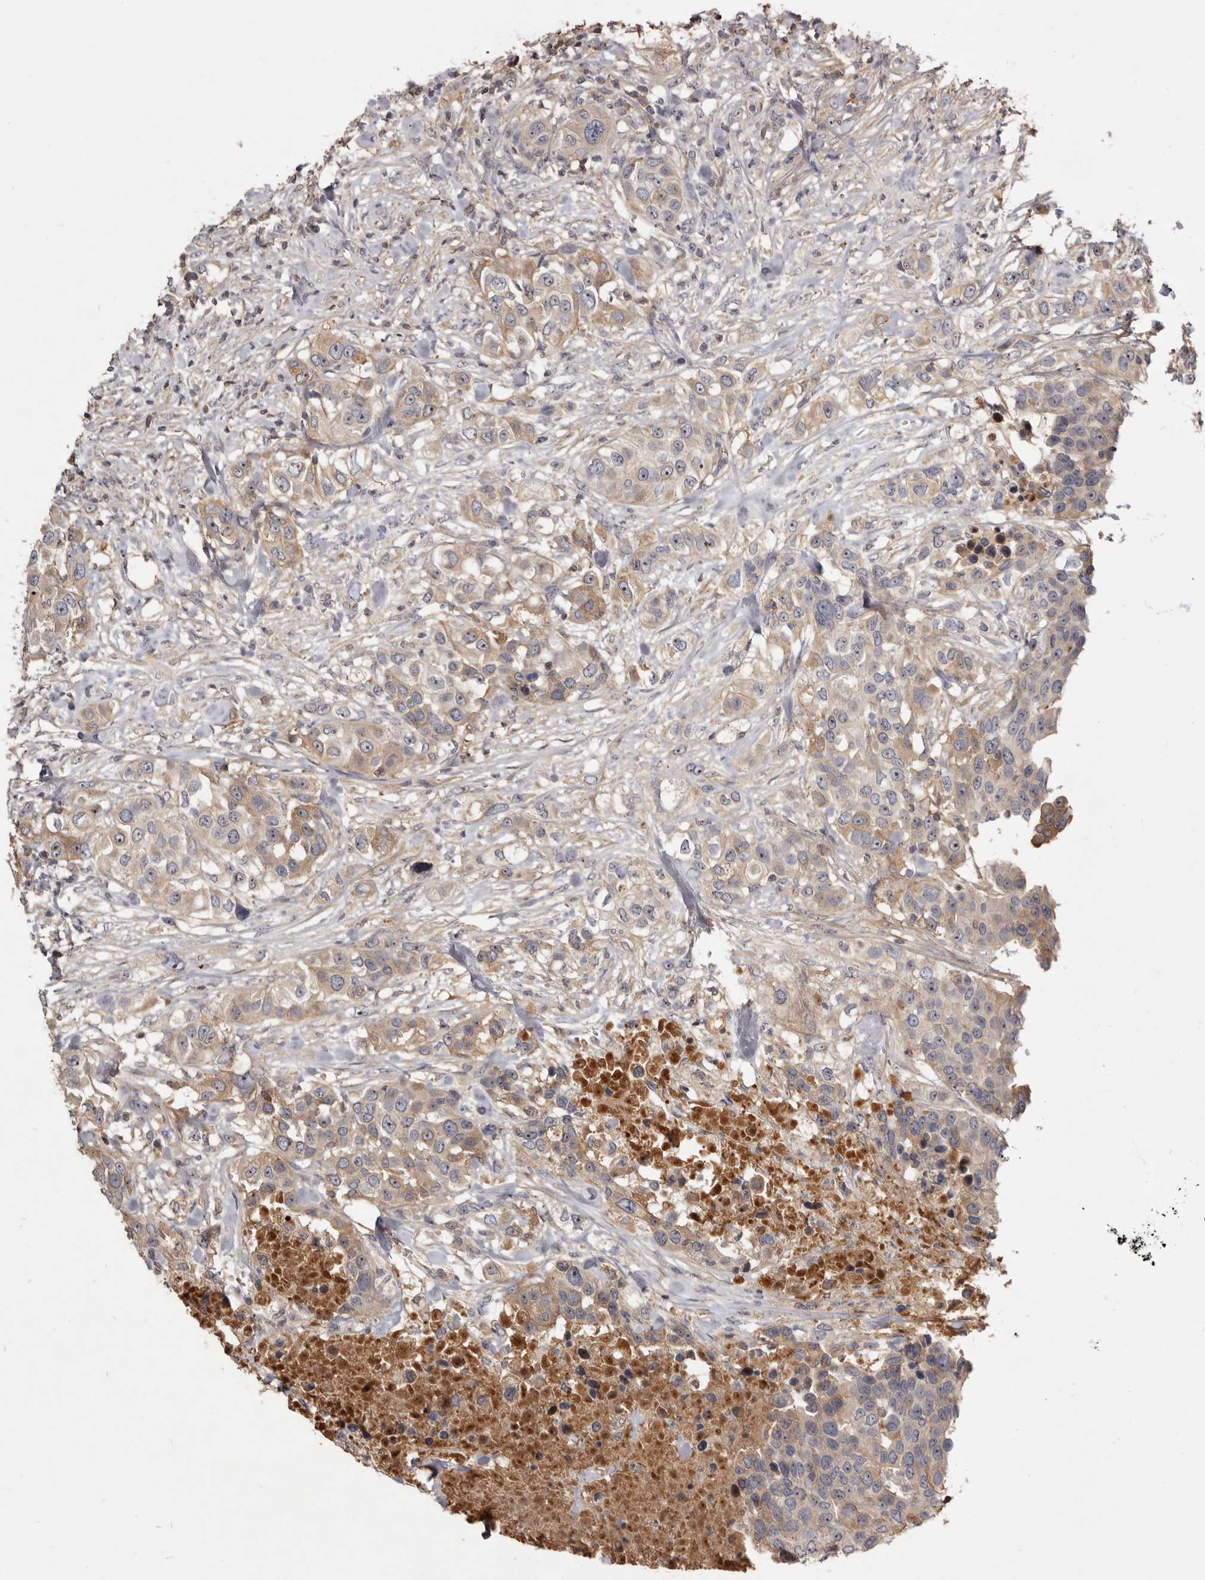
{"staining": {"intensity": "moderate", "quantity": "25%-75%", "location": "cytoplasmic/membranous"}, "tissue": "urothelial cancer", "cell_type": "Tumor cells", "image_type": "cancer", "snomed": [{"axis": "morphology", "description": "Urothelial carcinoma, High grade"}, {"axis": "topography", "description": "Urinary bladder"}], "caption": "A micrograph of human urothelial carcinoma (high-grade) stained for a protein exhibits moderate cytoplasmic/membranous brown staining in tumor cells.", "gene": "TTC39A", "patient": {"sex": "female", "age": 80}}